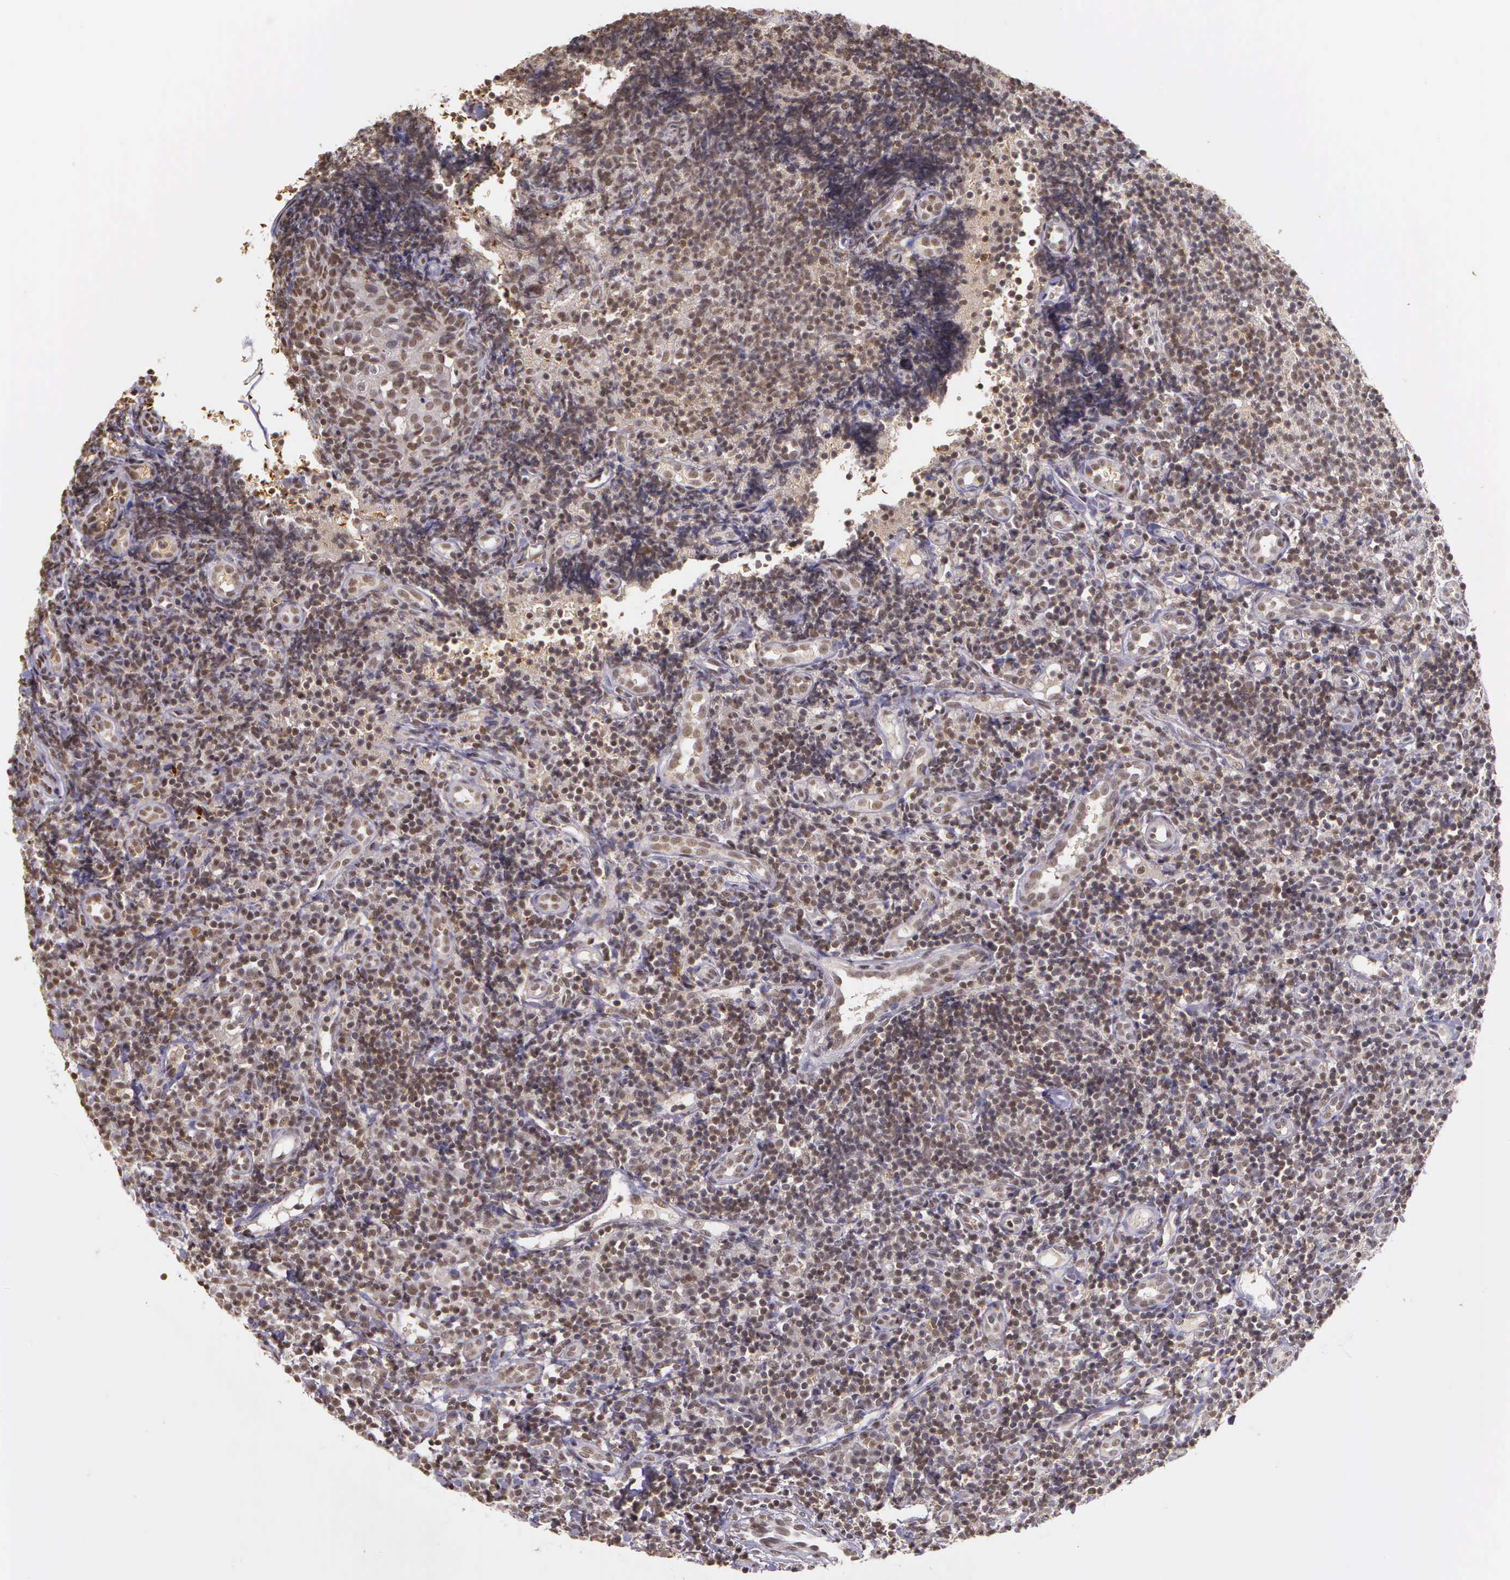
{"staining": {"intensity": "weak", "quantity": "25%-75%", "location": "nuclear"}, "tissue": "tonsil", "cell_type": "Germinal center cells", "image_type": "normal", "snomed": [{"axis": "morphology", "description": "Normal tissue, NOS"}, {"axis": "topography", "description": "Tonsil"}], "caption": "Human tonsil stained with a brown dye exhibits weak nuclear positive expression in approximately 25%-75% of germinal center cells.", "gene": "ARMCX5", "patient": {"sex": "female", "age": 58}}